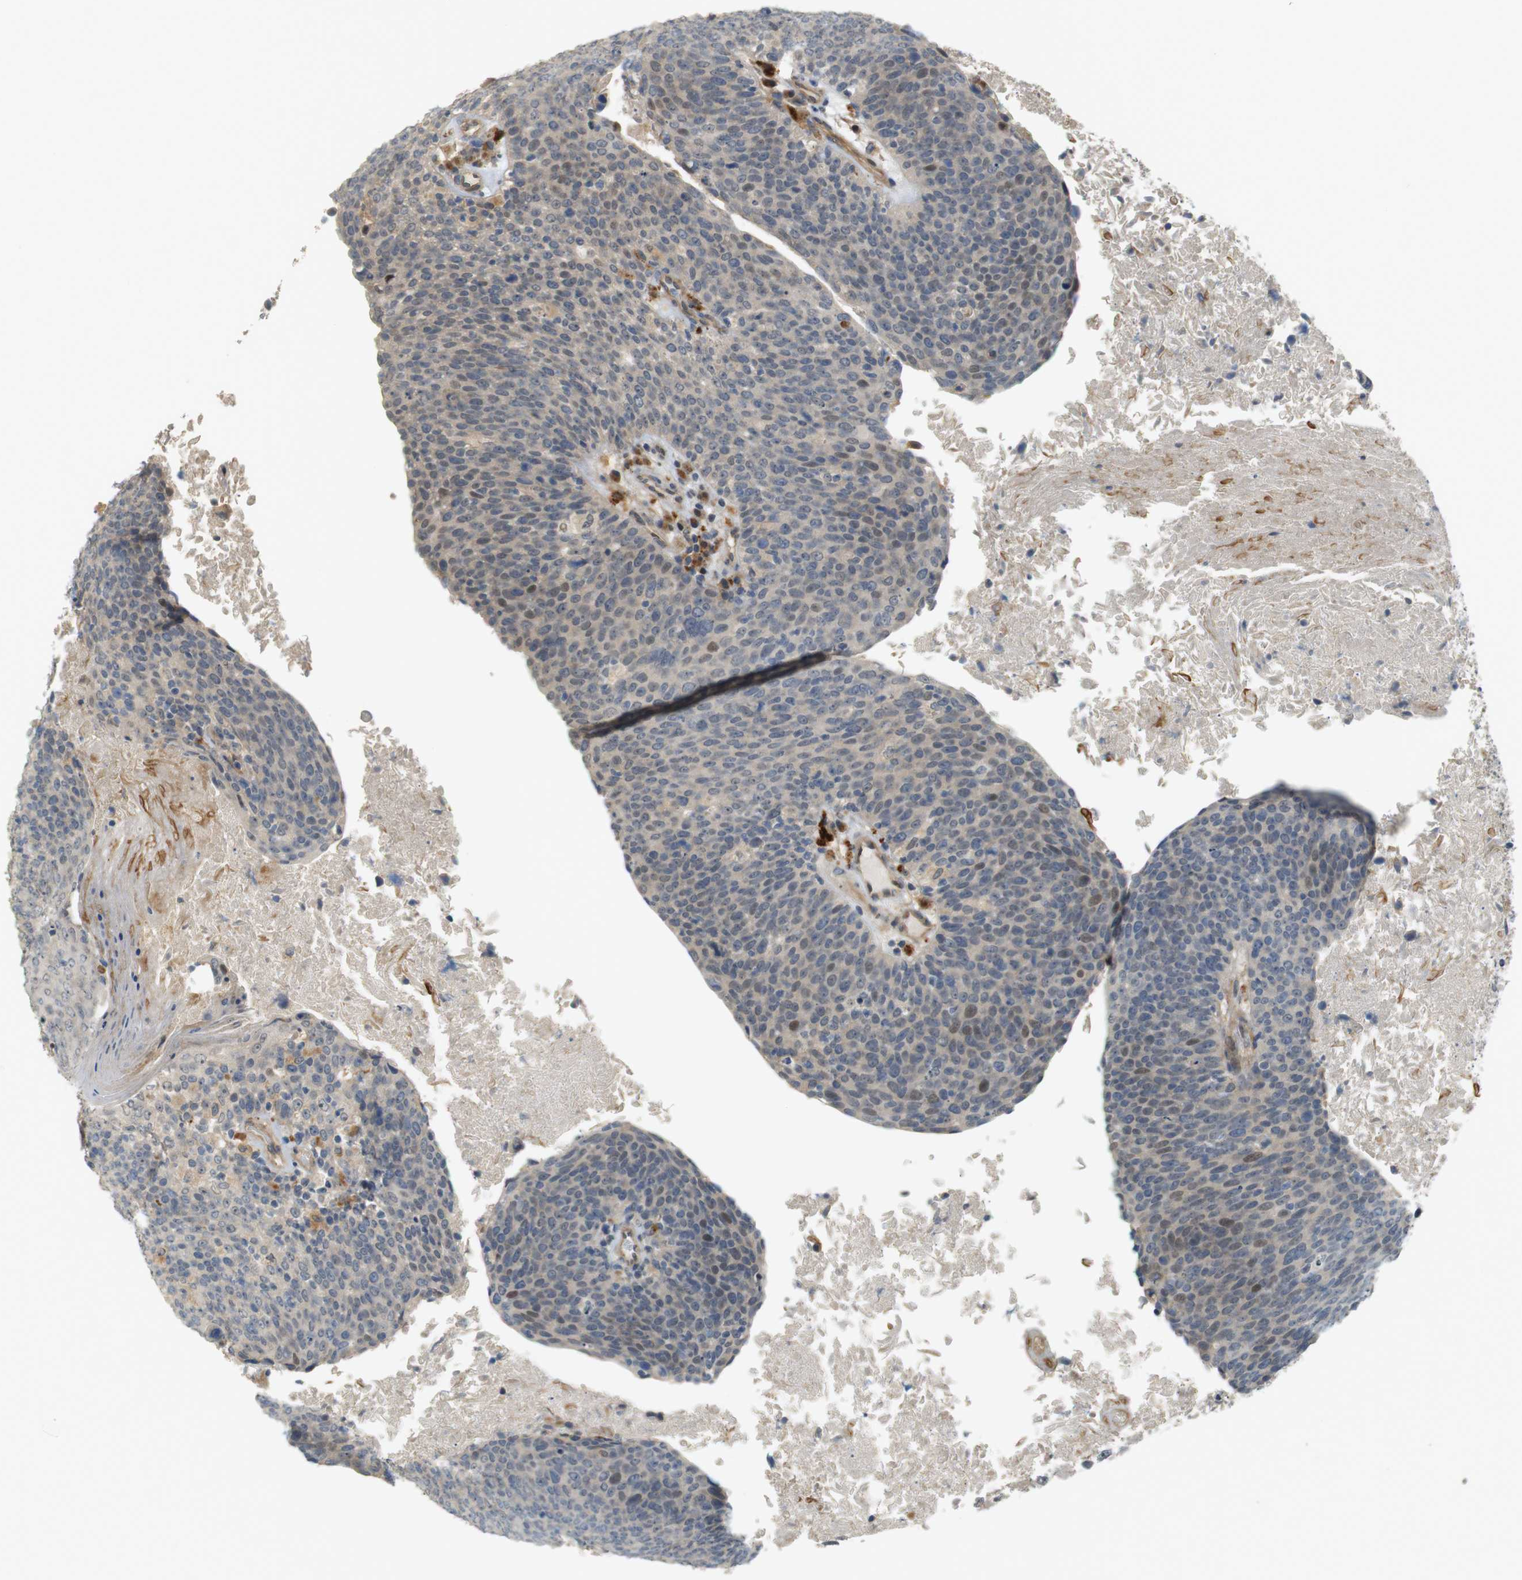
{"staining": {"intensity": "weak", "quantity": "25%-75%", "location": "cytoplasmic/membranous"}, "tissue": "head and neck cancer", "cell_type": "Tumor cells", "image_type": "cancer", "snomed": [{"axis": "morphology", "description": "Squamous cell carcinoma, NOS"}, {"axis": "morphology", "description": "Squamous cell carcinoma, metastatic, NOS"}, {"axis": "topography", "description": "Lymph node"}, {"axis": "topography", "description": "Head-Neck"}], "caption": "Immunohistochemistry histopathology image of neoplastic tissue: human head and neck cancer stained using IHC displays low levels of weak protein expression localized specifically in the cytoplasmic/membranous of tumor cells, appearing as a cytoplasmic/membranous brown color.", "gene": "TSPAN9", "patient": {"sex": "male", "age": 62}}